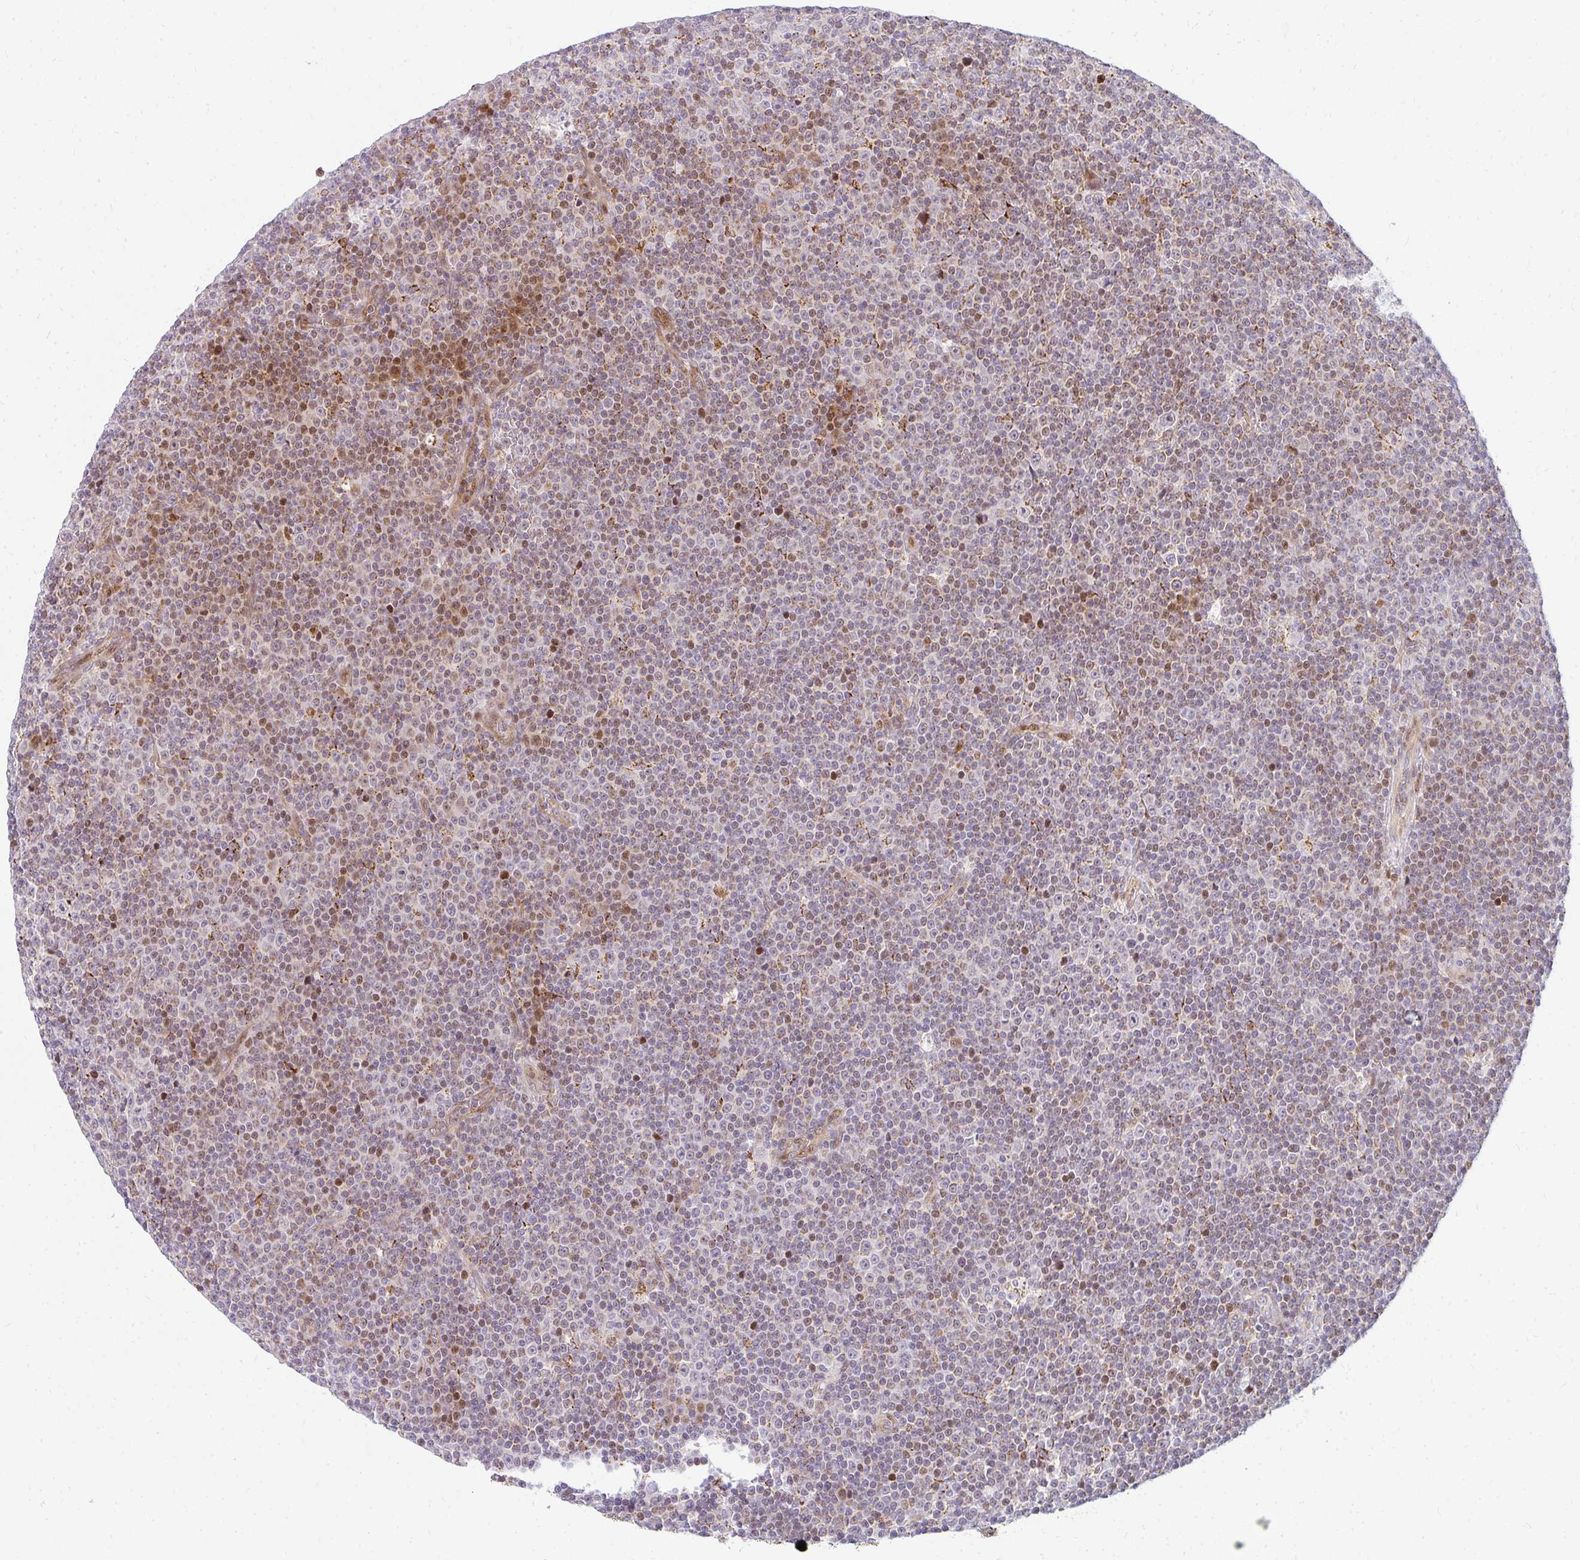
{"staining": {"intensity": "moderate", "quantity": "25%-75%", "location": "nuclear"}, "tissue": "lymphoma", "cell_type": "Tumor cells", "image_type": "cancer", "snomed": [{"axis": "morphology", "description": "Malignant lymphoma, non-Hodgkin's type, Low grade"}, {"axis": "topography", "description": "Lymph node"}], "caption": "The micrograph reveals staining of lymphoma, revealing moderate nuclear protein expression (brown color) within tumor cells. (DAB (3,3'-diaminobenzidine) = brown stain, brightfield microscopy at high magnification).", "gene": "PLA2G5", "patient": {"sex": "female", "age": 67}}